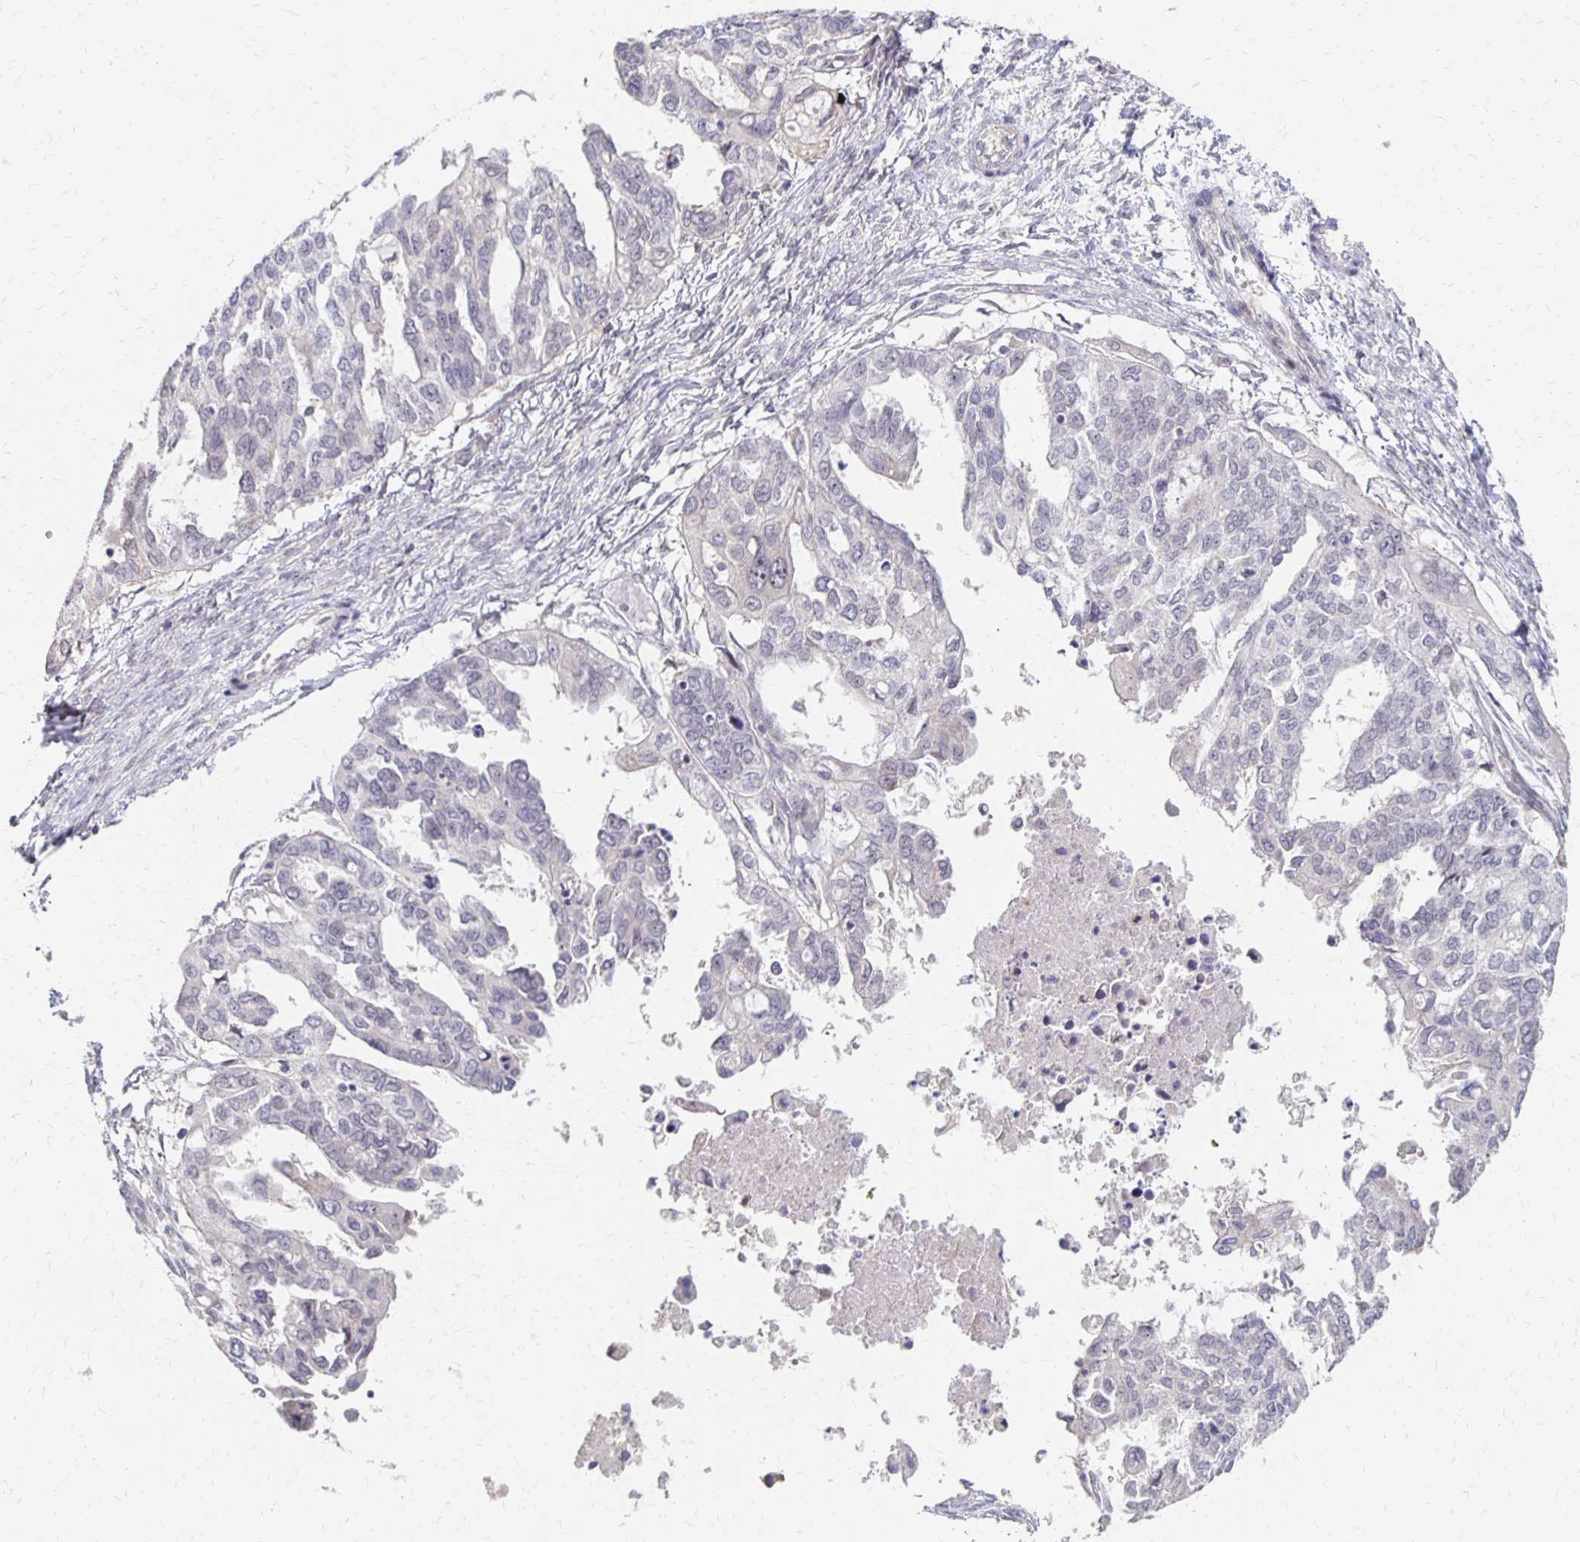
{"staining": {"intensity": "negative", "quantity": "none", "location": "none"}, "tissue": "ovarian cancer", "cell_type": "Tumor cells", "image_type": "cancer", "snomed": [{"axis": "morphology", "description": "Cystadenocarcinoma, serous, NOS"}, {"axis": "topography", "description": "Ovary"}], "caption": "This is a histopathology image of IHC staining of ovarian cancer, which shows no expression in tumor cells.", "gene": "PRKCB", "patient": {"sex": "female", "age": 53}}